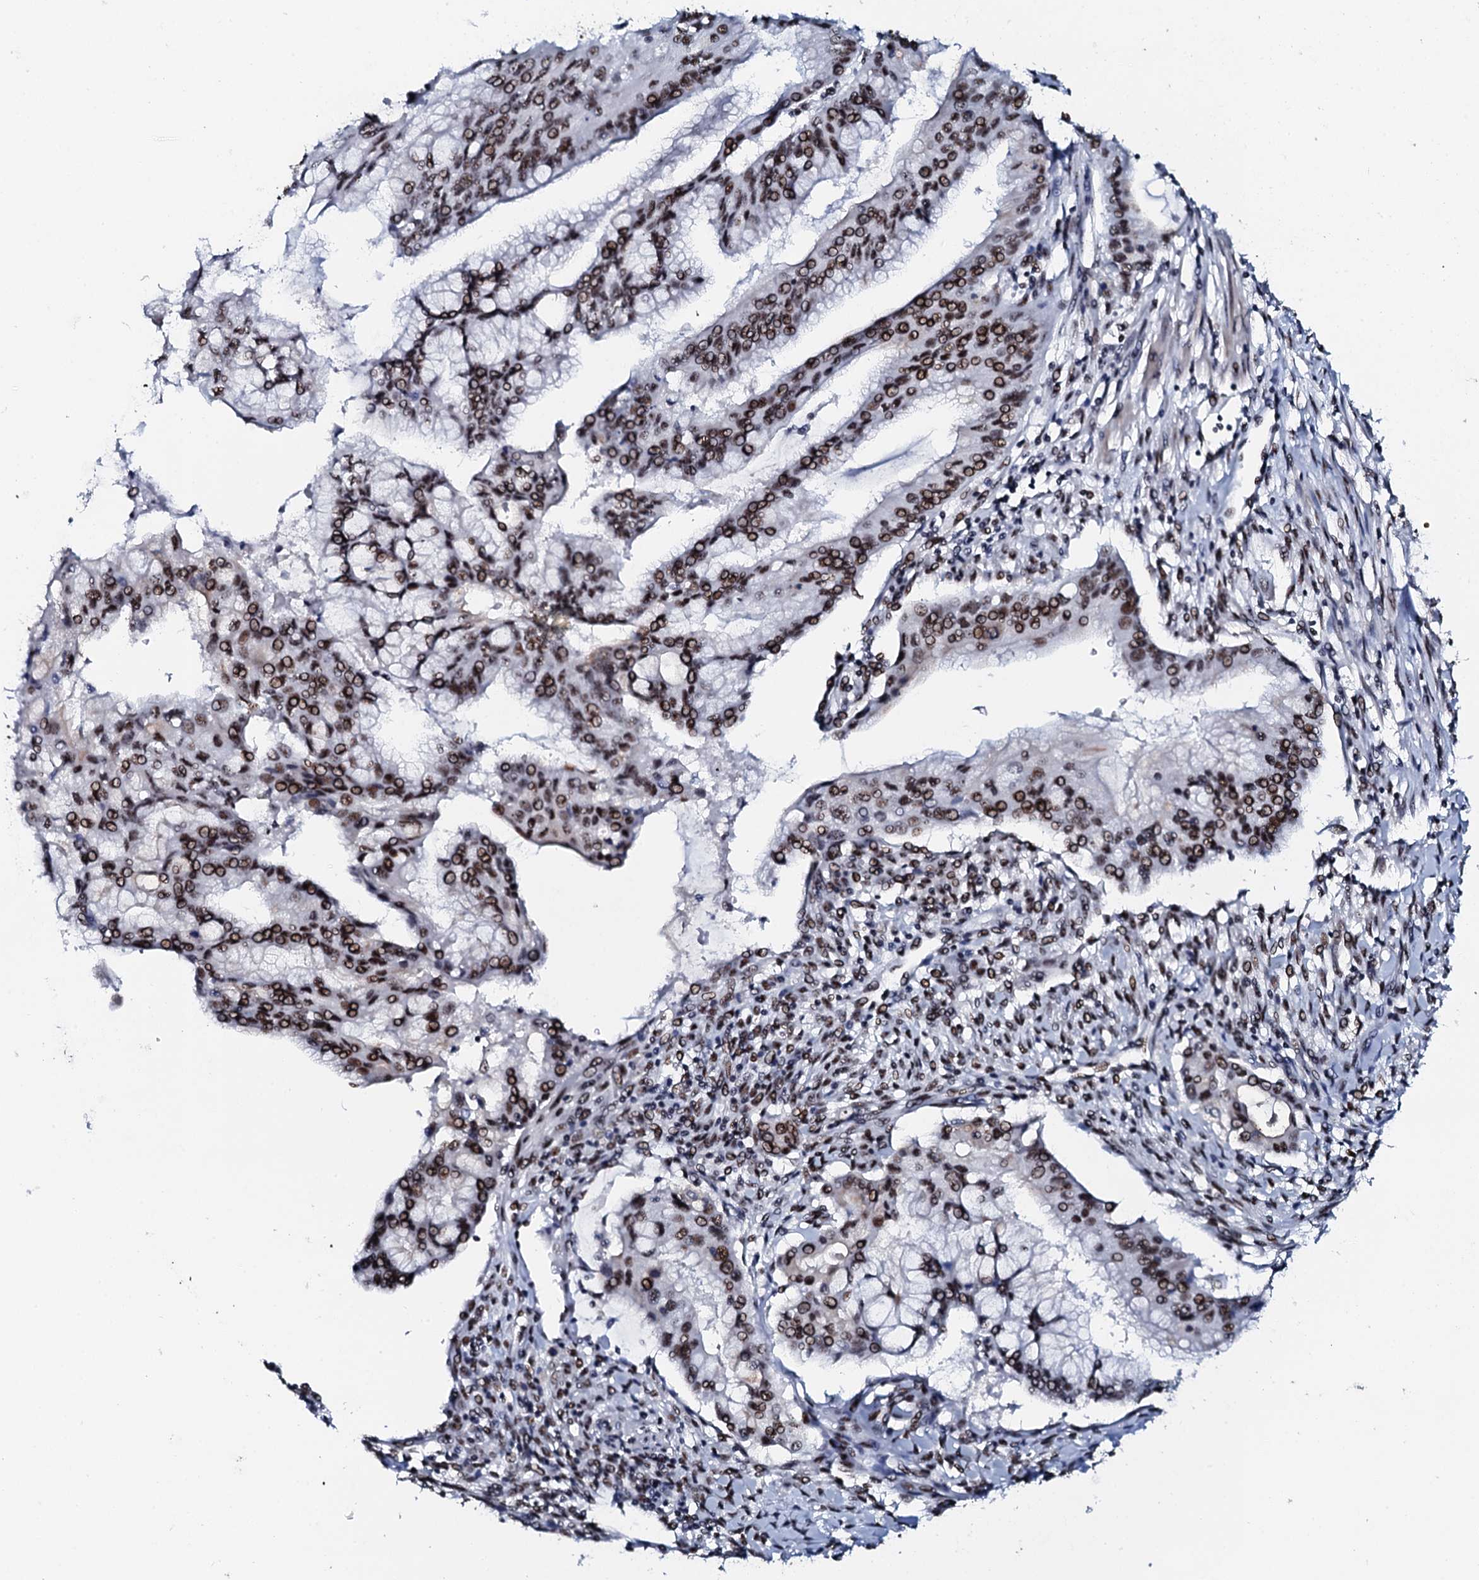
{"staining": {"intensity": "strong", "quantity": ">75%", "location": "nuclear"}, "tissue": "pancreatic cancer", "cell_type": "Tumor cells", "image_type": "cancer", "snomed": [{"axis": "morphology", "description": "Adenocarcinoma, NOS"}, {"axis": "topography", "description": "Pancreas"}], "caption": "Pancreatic adenocarcinoma stained with a brown dye exhibits strong nuclear positive positivity in approximately >75% of tumor cells.", "gene": "NKAPD1", "patient": {"sex": "male", "age": 46}}